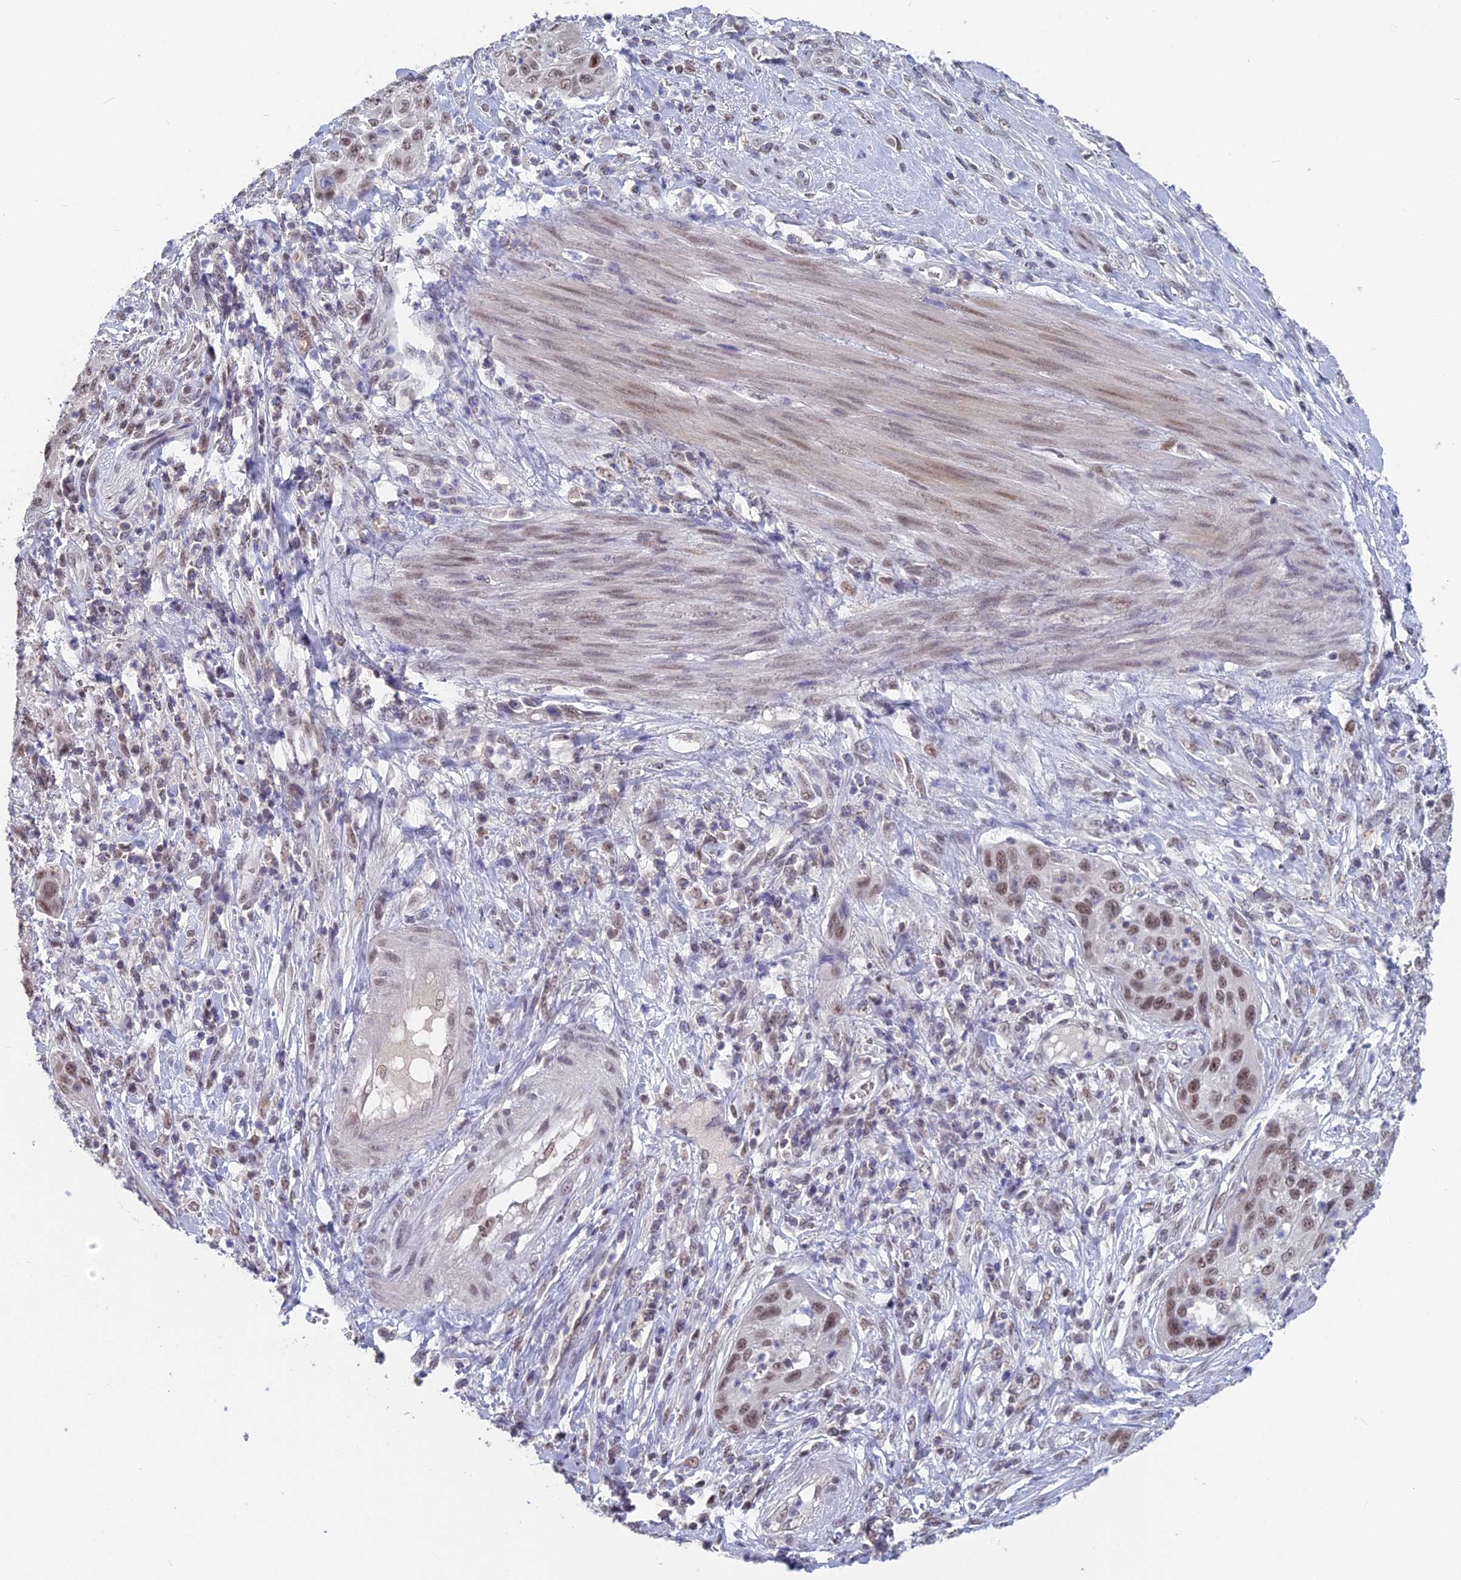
{"staining": {"intensity": "moderate", "quantity": ">75%", "location": "nuclear"}, "tissue": "cervical cancer", "cell_type": "Tumor cells", "image_type": "cancer", "snomed": [{"axis": "morphology", "description": "Squamous cell carcinoma, NOS"}, {"axis": "topography", "description": "Cervix"}], "caption": "Immunohistochemical staining of human cervical cancer (squamous cell carcinoma) reveals medium levels of moderate nuclear protein expression in approximately >75% of tumor cells.", "gene": "MT-CO3", "patient": {"sex": "female", "age": 42}}